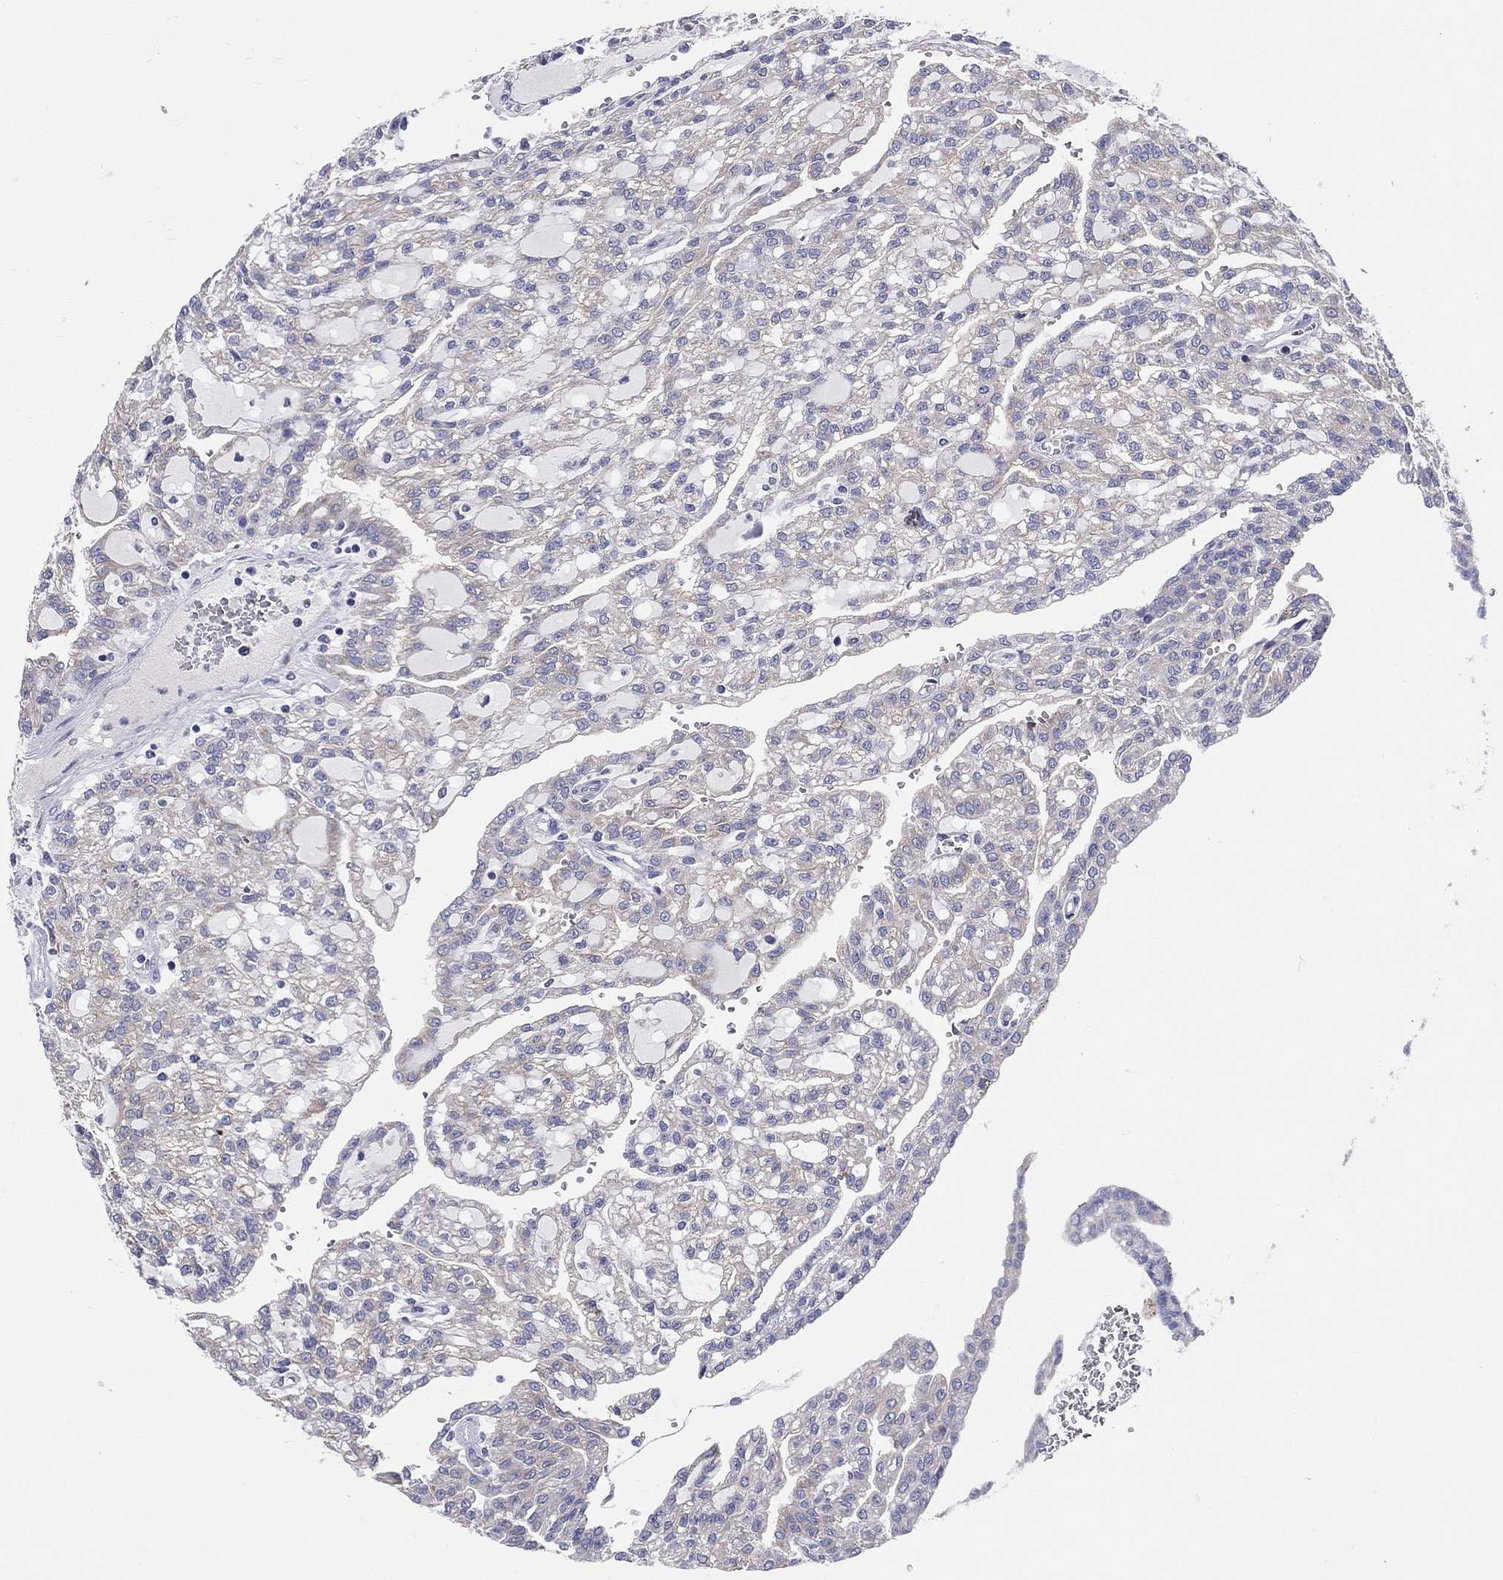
{"staining": {"intensity": "weak", "quantity": "<25%", "location": "cytoplasmic/membranous"}, "tissue": "renal cancer", "cell_type": "Tumor cells", "image_type": "cancer", "snomed": [{"axis": "morphology", "description": "Adenocarcinoma, NOS"}, {"axis": "topography", "description": "Kidney"}], "caption": "High magnification brightfield microscopy of renal adenocarcinoma stained with DAB (brown) and counterstained with hematoxylin (blue): tumor cells show no significant positivity.", "gene": "PWWP3A", "patient": {"sex": "male", "age": 63}}